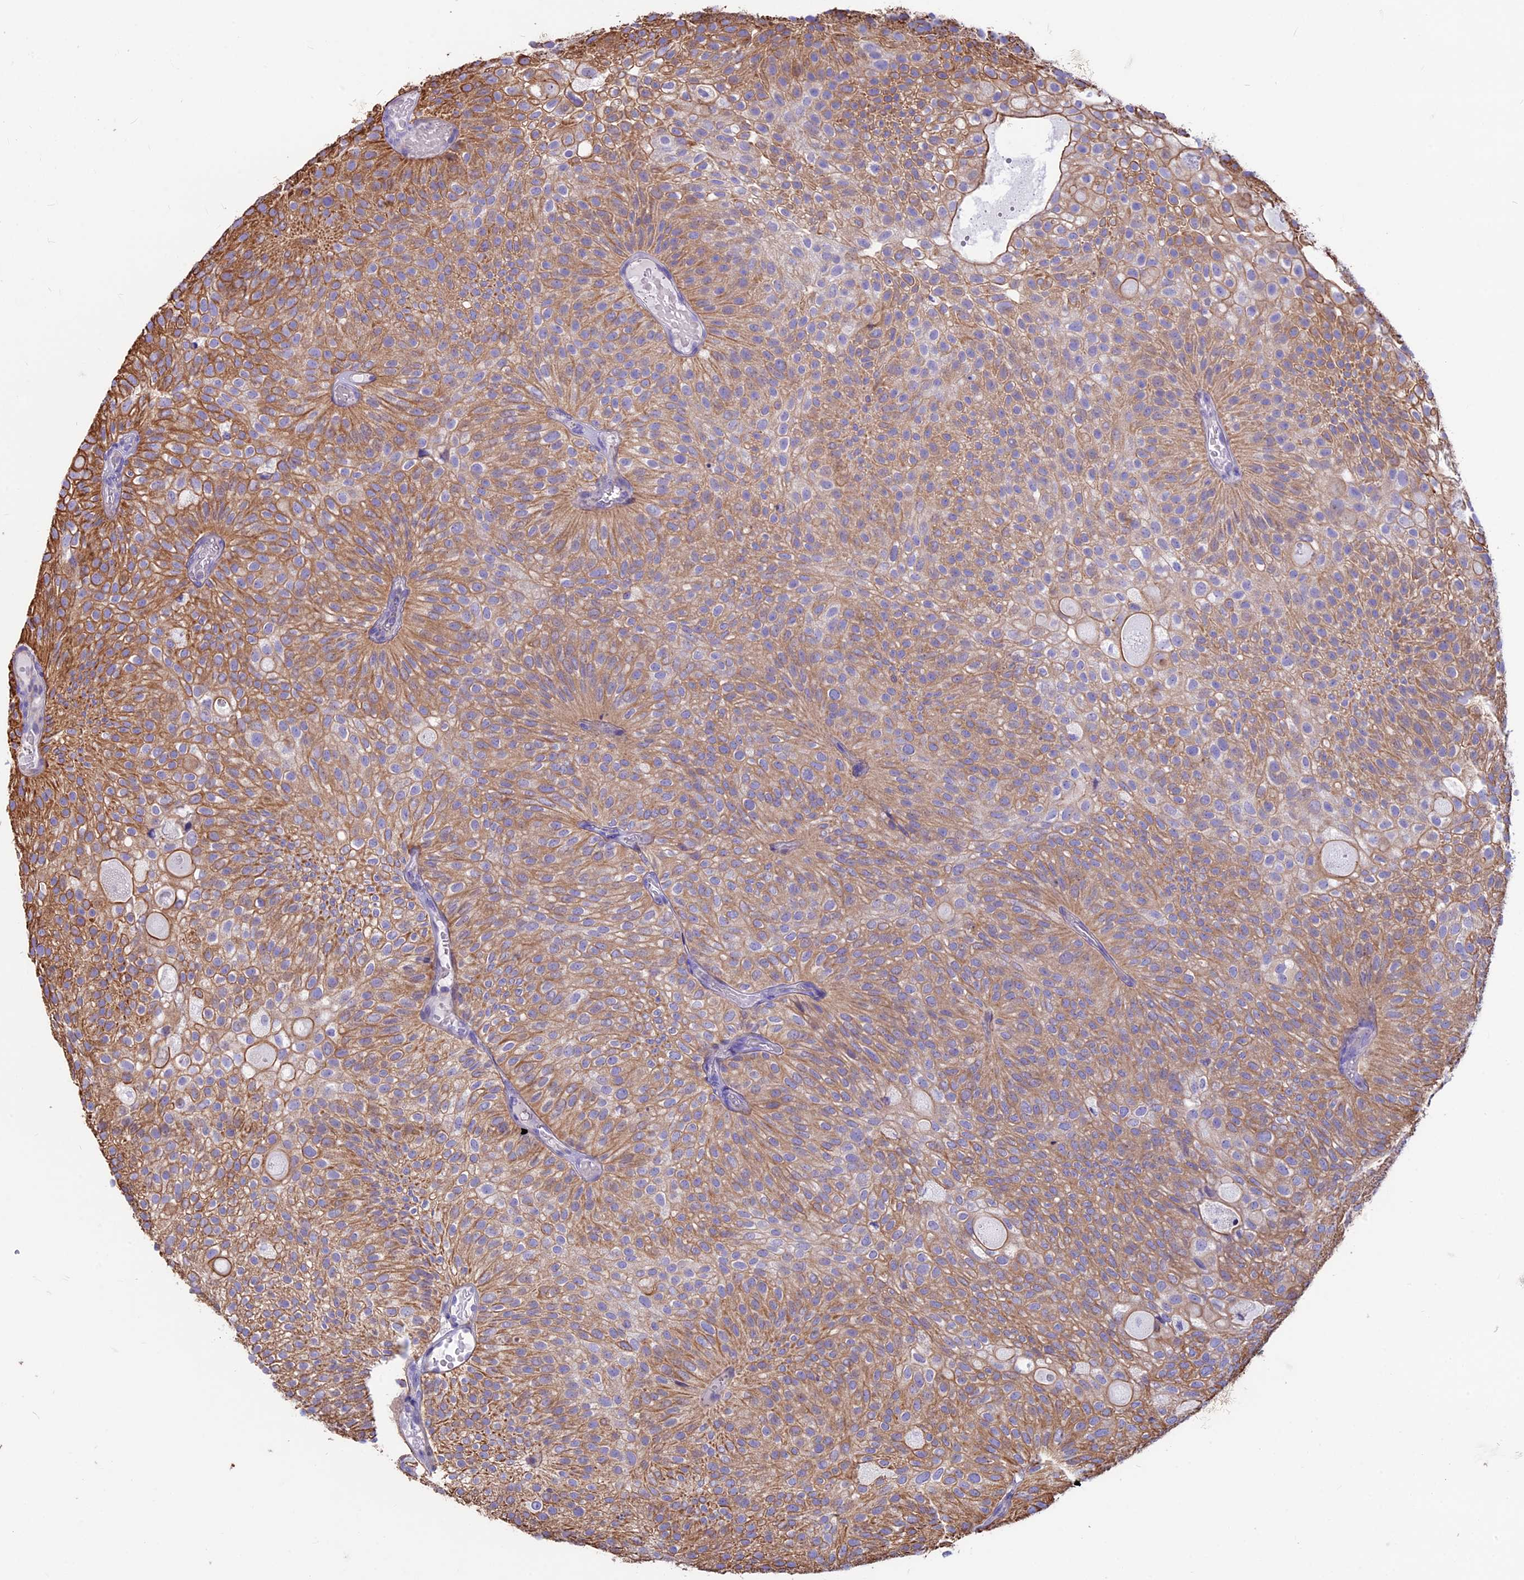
{"staining": {"intensity": "moderate", "quantity": ">75%", "location": "cytoplasmic/membranous"}, "tissue": "urothelial cancer", "cell_type": "Tumor cells", "image_type": "cancer", "snomed": [{"axis": "morphology", "description": "Urothelial carcinoma, Low grade"}, {"axis": "topography", "description": "Urinary bladder"}], "caption": "Approximately >75% of tumor cells in human urothelial carcinoma (low-grade) show moderate cytoplasmic/membranous protein positivity as visualized by brown immunohistochemical staining.", "gene": "CDAN1", "patient": {"sex": "male", "age": 78}}